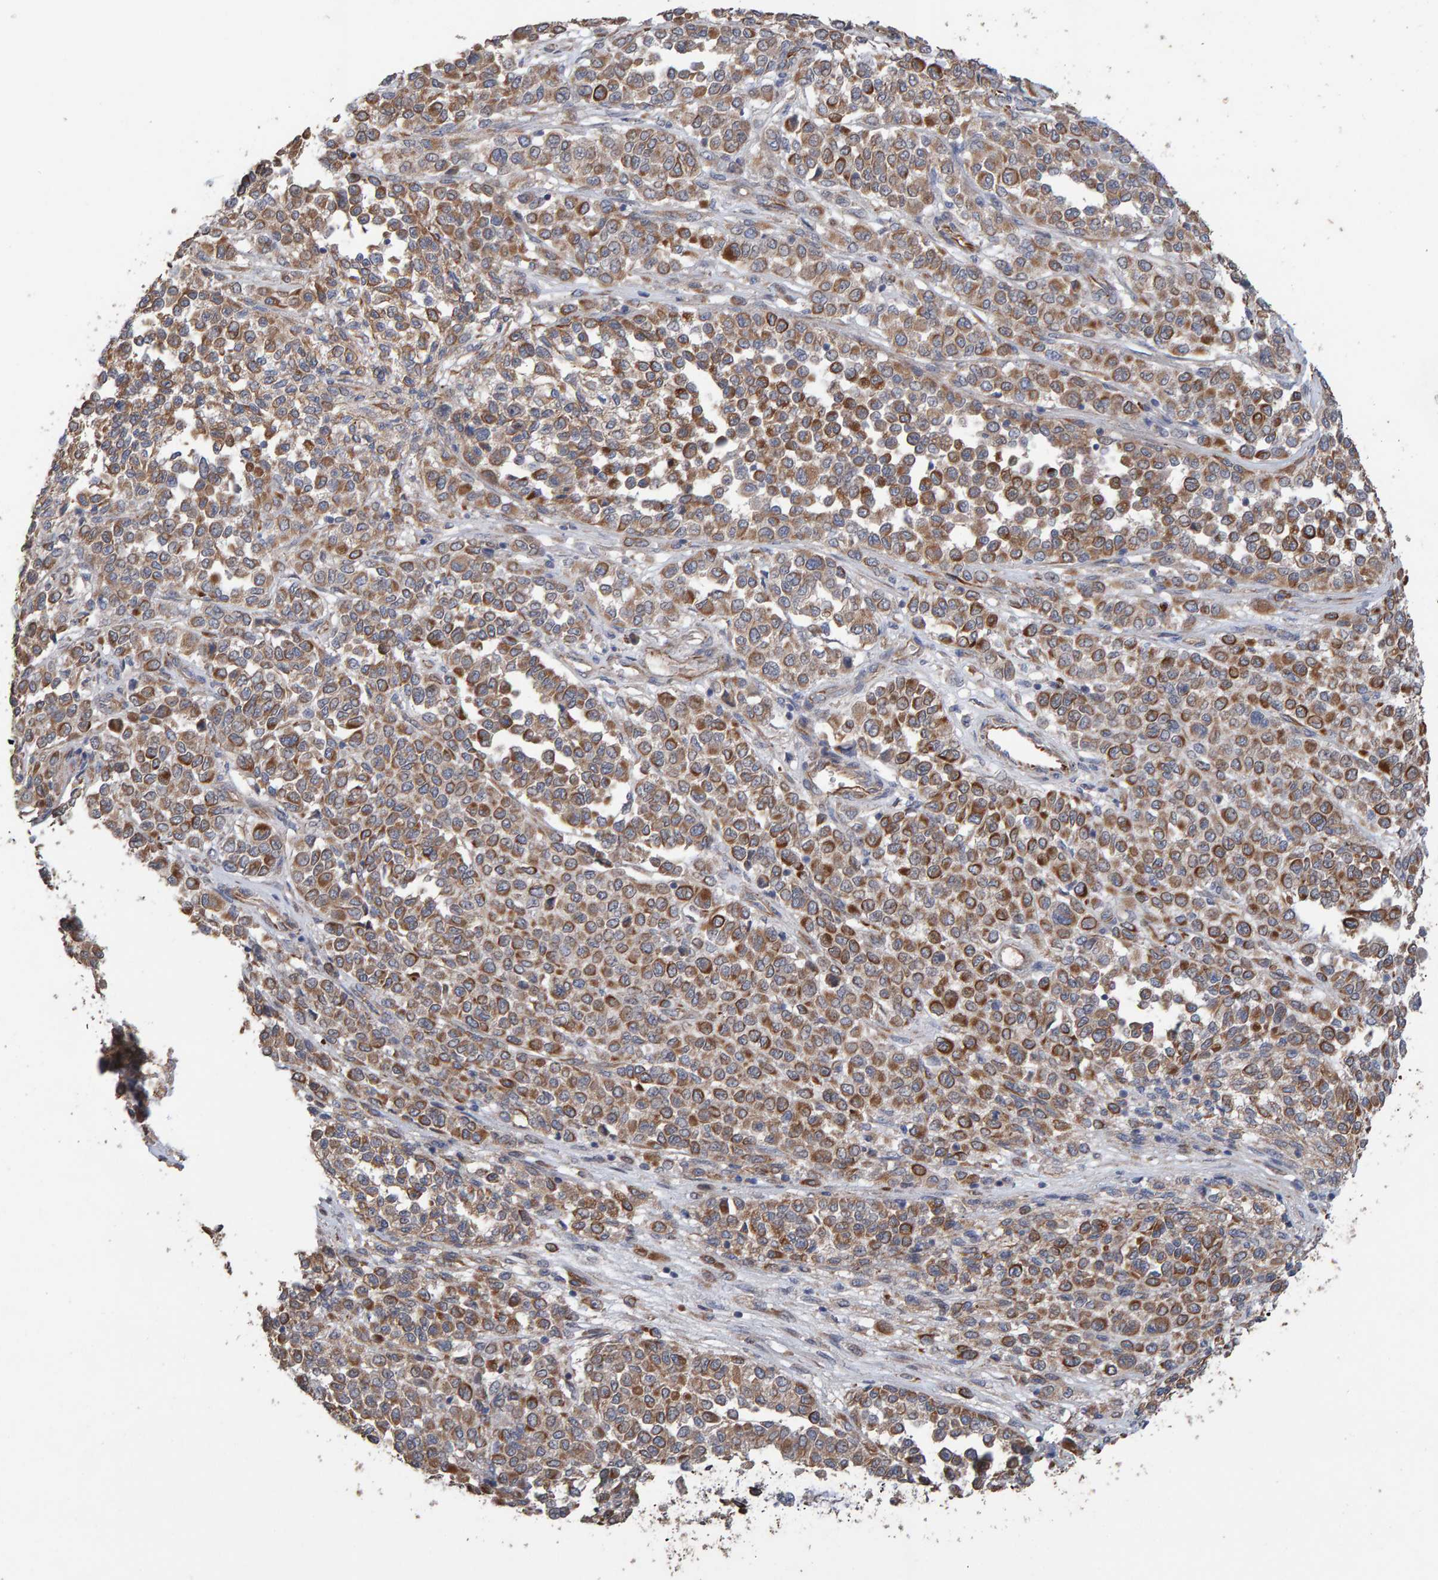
{"staining": {"intensity": "moderate", "quantity": "25%-75%", "location": "cytoplasmic/membranous"}, "tissue": "melanoma", "cell_type": "Tumor cells", "image_type": "cancer", "snomed": [{"axis": "morphology", "description": "Malignant melanoma, Metastatic site"}, {"axis": "topography", "description": "Pancreas"}], "caption": "This photomicrograph displays malignant melanoma (metastatic site) stained with IHC to label a protein in brown. The cytoplasmic/membranous of tumor cells show moderate positivity for the protein. Nuclei are counter-stained blue.", "gene": "ZNF347", "patient": {"sex": "female", "age": 30}}